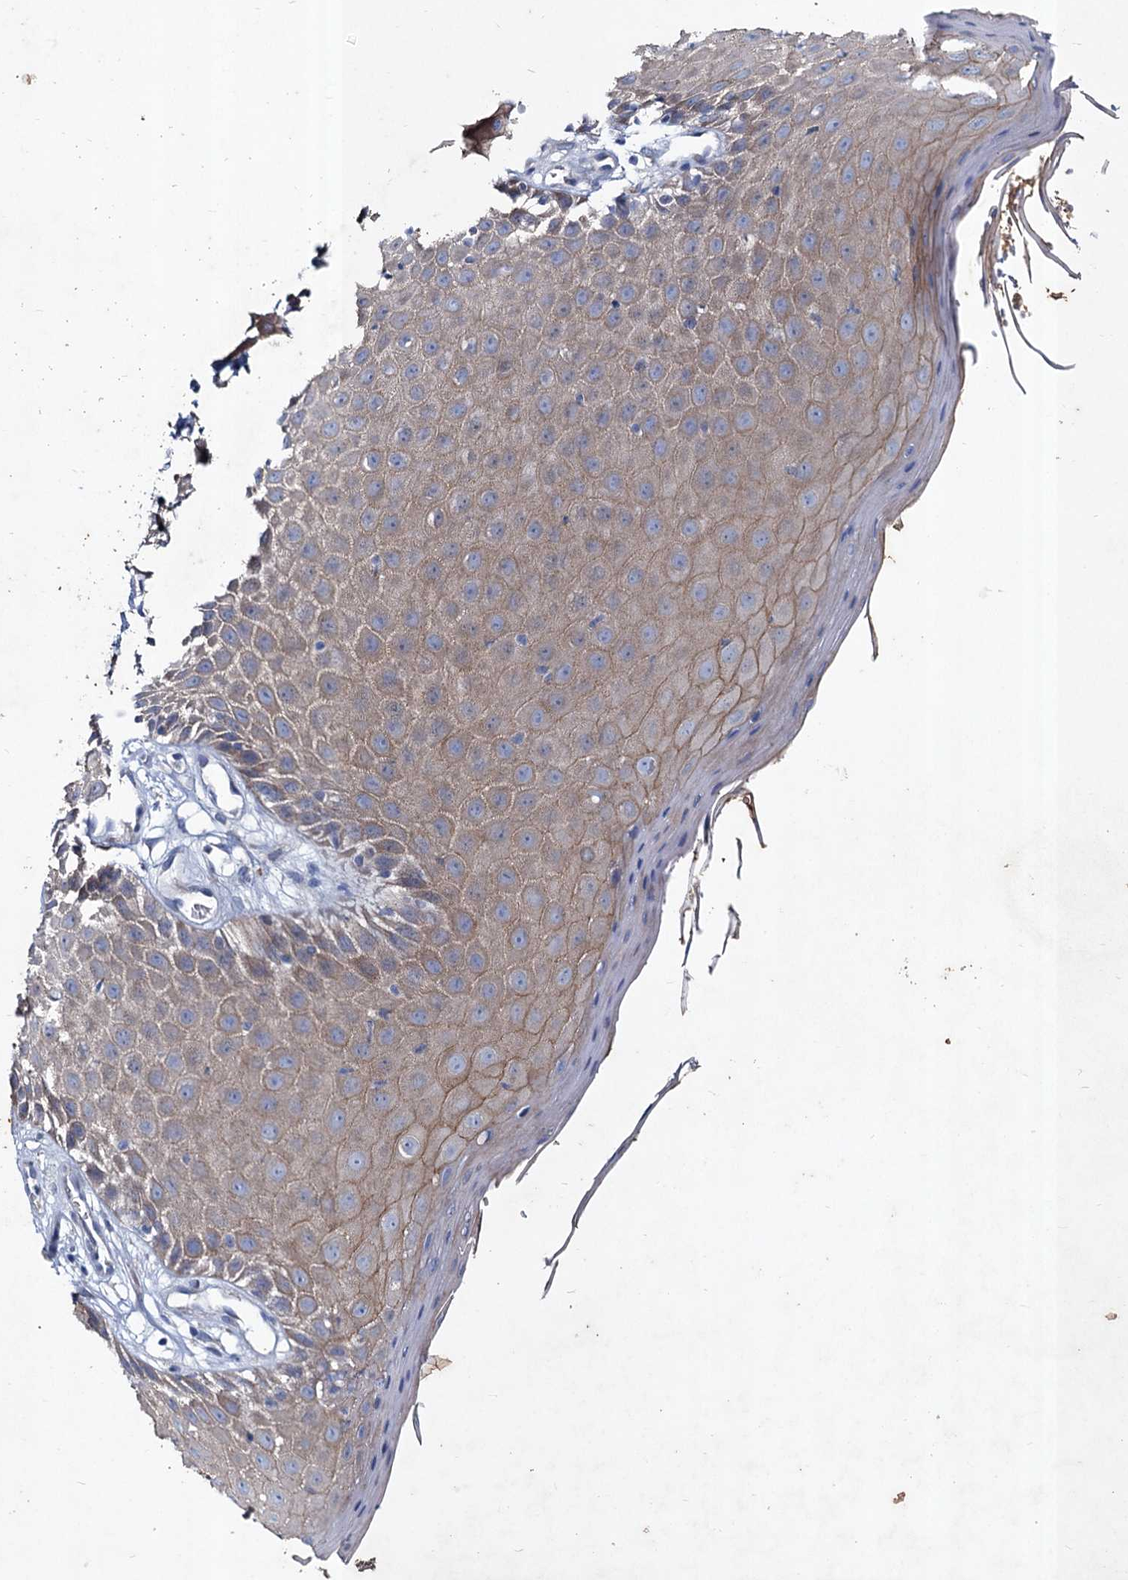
{"staining": {"intensity": "weak", "quantity": ">75%", "location": "cytoplasmic/membranous"}, "tissue": "skin", "cell_type": "Epidermal cells", "image_type": "normal", "snomed": [{"axis": "morphology", "description": "Normal tissue, NOS"}, {"axis": "topography", "description": "Vulva"}], "caption": "A brown stain labels weak cytoplasmic/membranous positivity of a protein in epidermal cells of benign skin.", "gene": "TMX2", "patient": {"sex": "female", "age": 68}}